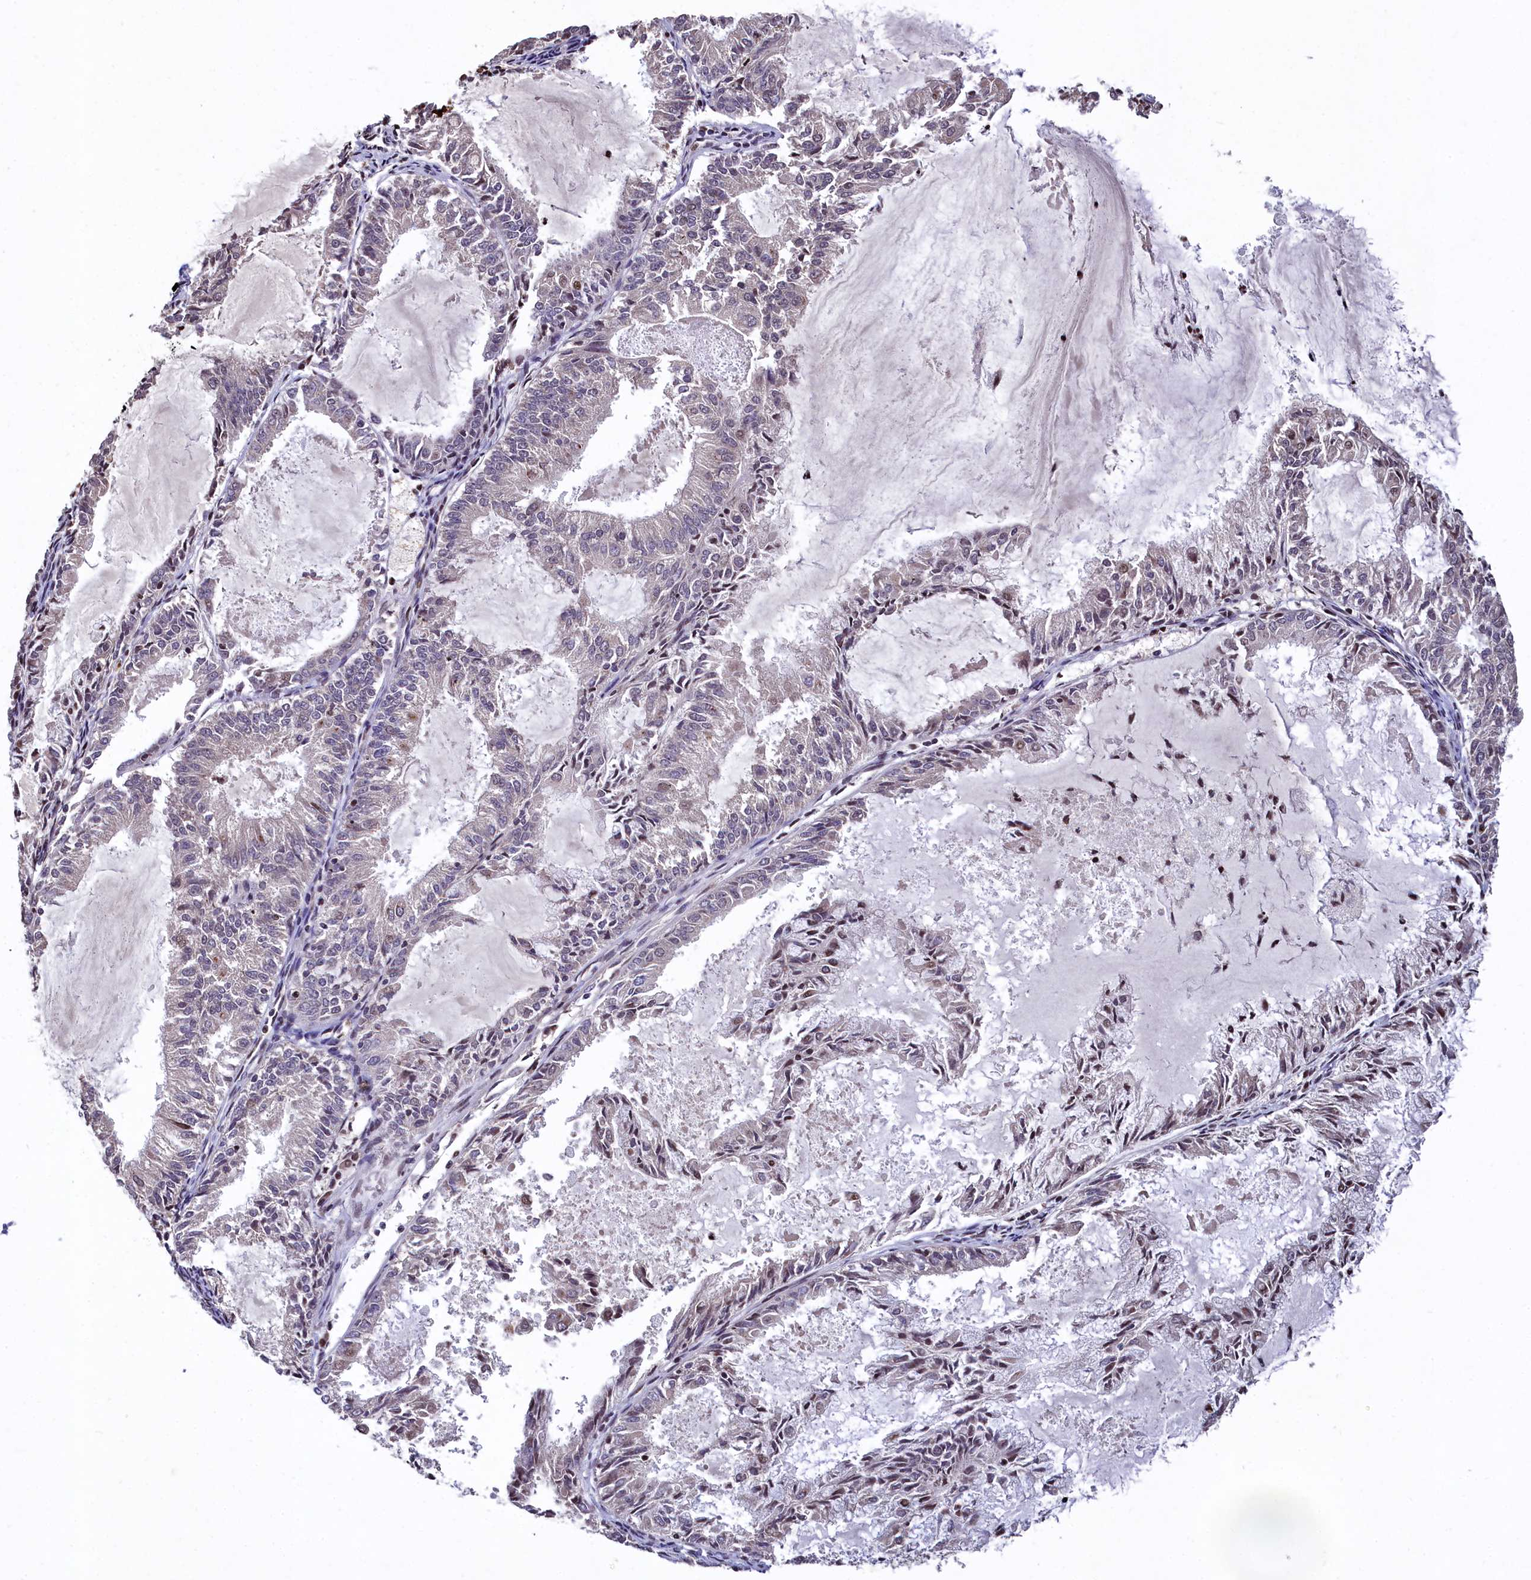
{"staining": {"intensity": "negative", "quantity": "none", "location": "none"}, "tissue": "endometrial cancer", "cell_type": "Tumor cells", "image_type": "cancer", "snomed": [{"axis": "morphology", "description": "Adenocarcinoma, NOS"}, {"axis": "topography", "description": "Endometrium"}], "caption": "IHC of endometrial cancer shows no staining in tumor cells. (DAB (3,3'-diaminobenzidine) immunohistochemistry visualized using brightfield microscopy, high magnification).", "gene": "FAM217B", "patient": {"sex": "female", "age": 57}}